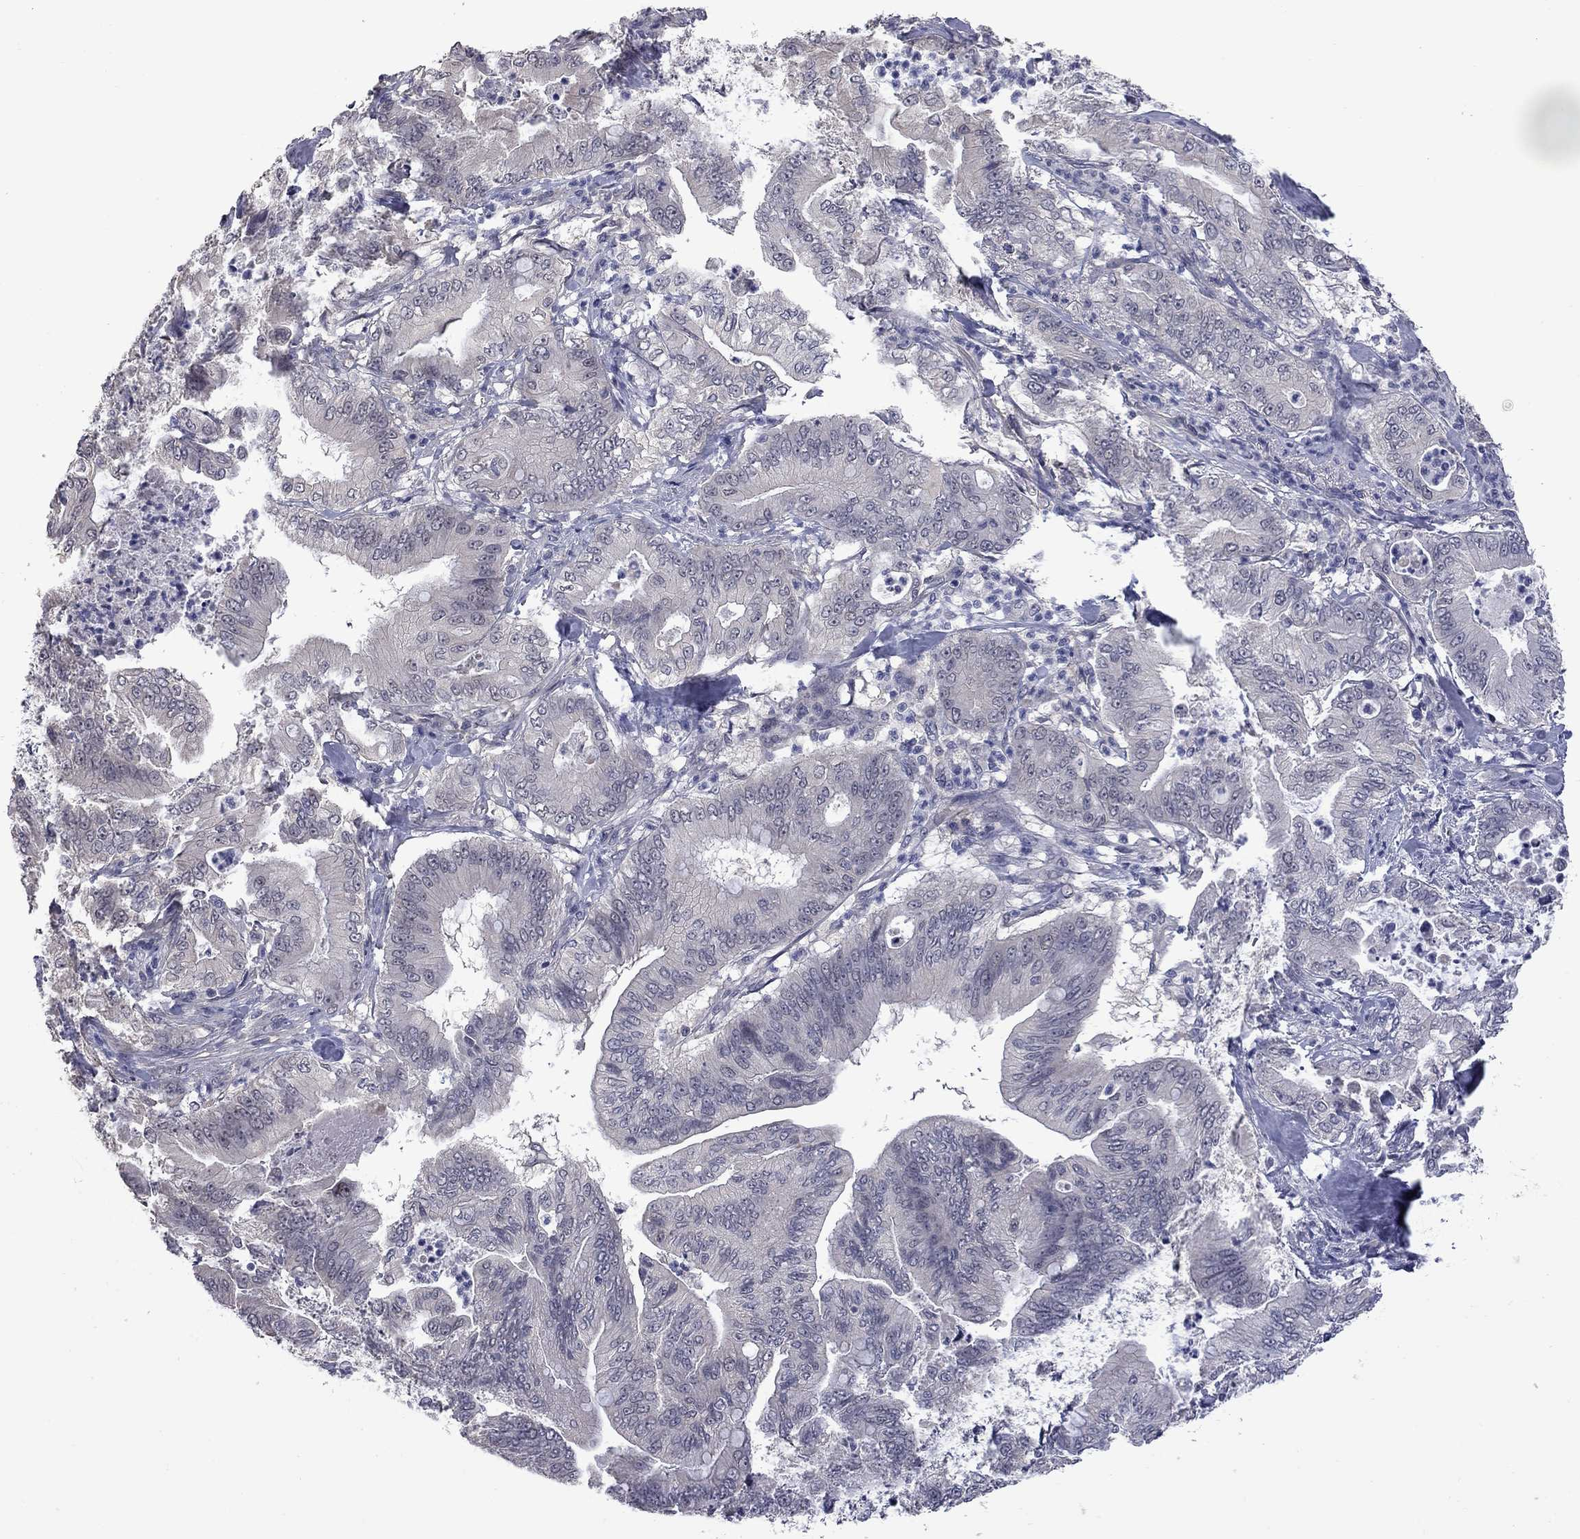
{"staining": {"intensity": "negative", "quantity": "none", "location": "none"}, "tissue": "pancreatic cancer", "cell_type": "Tumor cells", "image_type": "cancer", "snomed": [{"axis": "morphology", "description": "Adenocarcinoma, NOS"}, {"axis": "topography", "description": "Pancreas"}], "caption": "Pancreatic adenocarcinoma was stained to show a protein in brown. There is no significant staining in tumor cells. (Stains: DAB (3,3'-diaminobenzidine) immunohistochemistry (IHC) with hematoxylin counter stain, Microscopy: brightfield microscopy at high magnification).", "gene": "FABP12", "patient": {"sex": "male", "age": 71}}